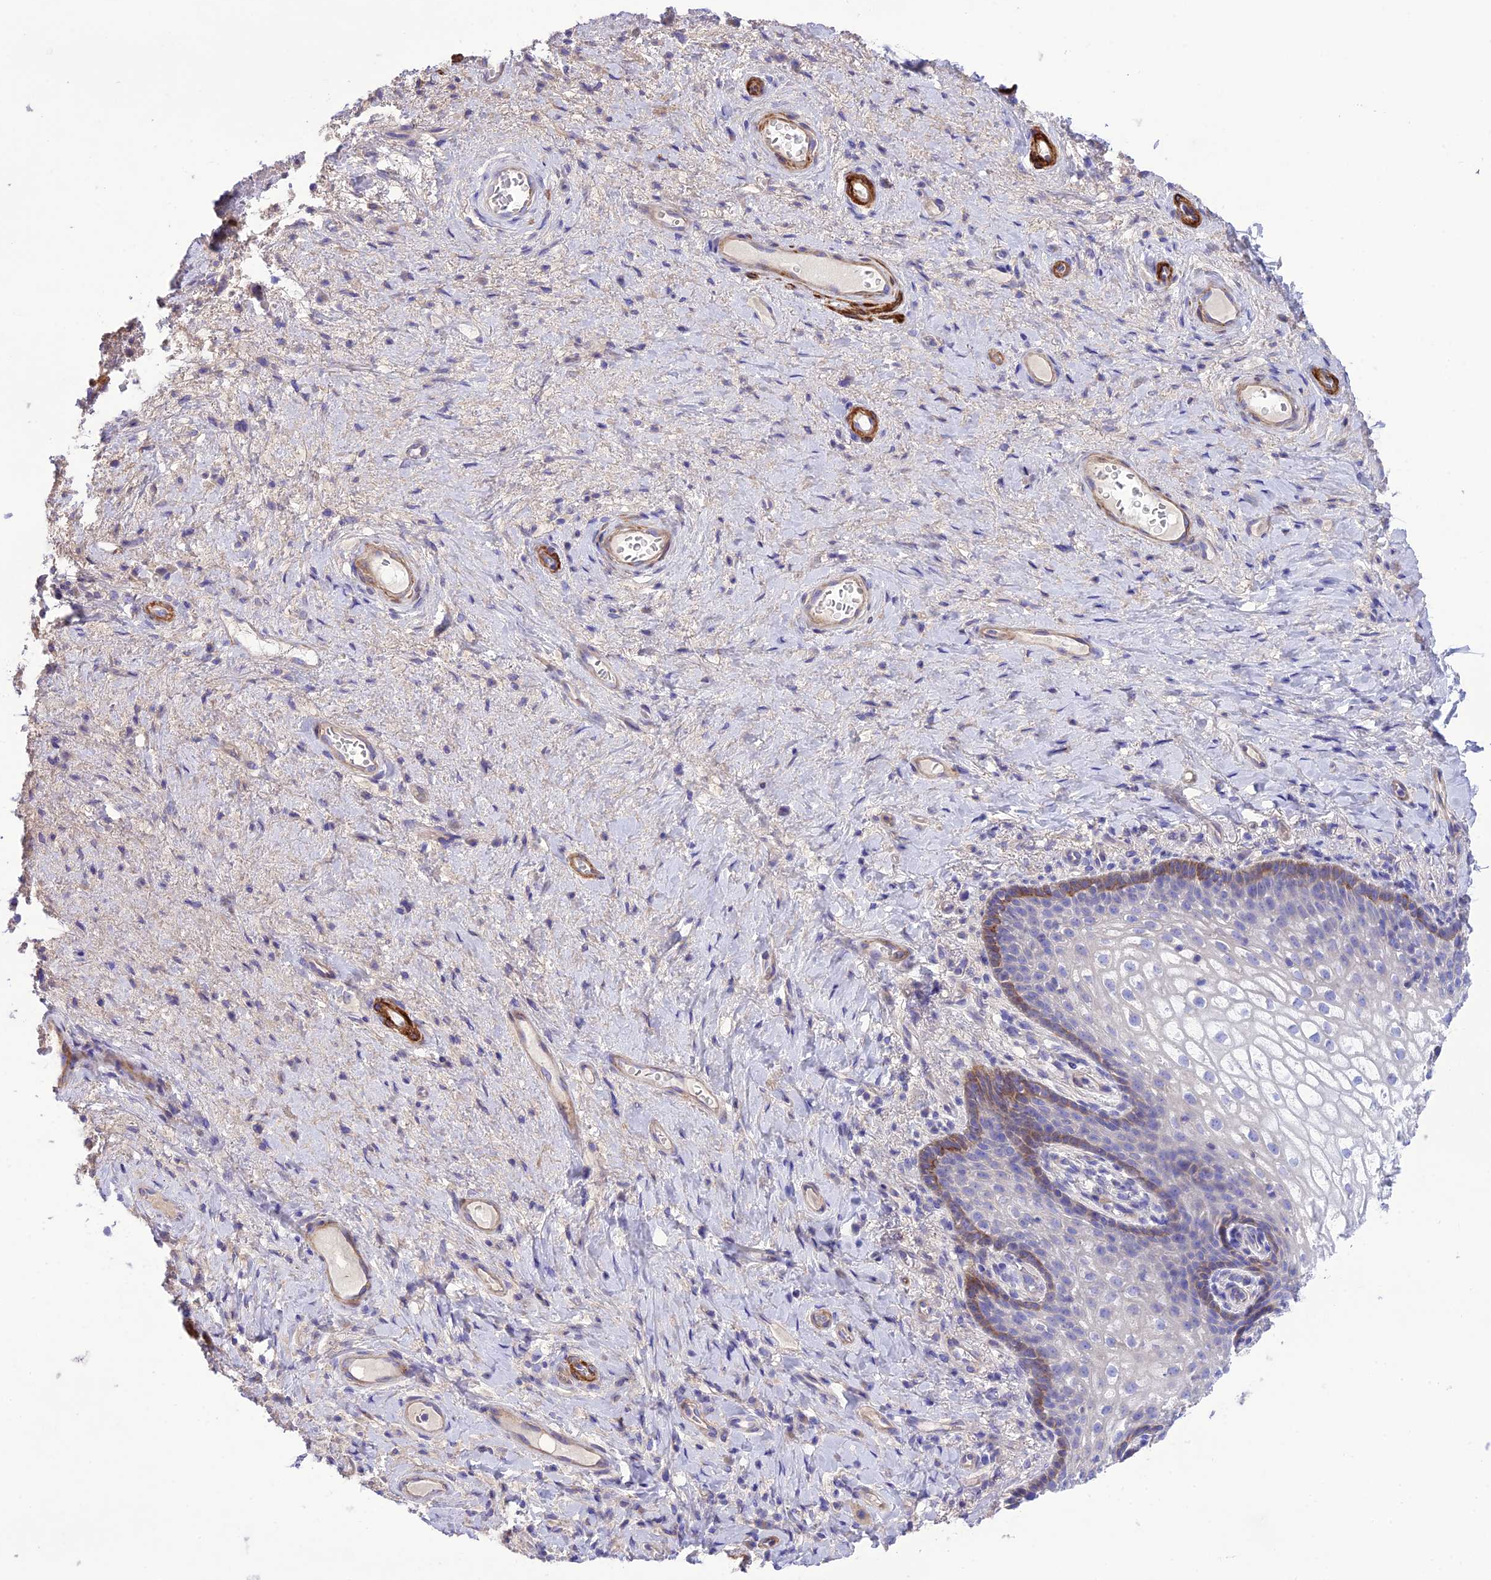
{"staining": {"intensity": "moderate", "quantity": "<25%", "location": "cytoplasmic/membranous"}, "tissue": "vagina", "cell_type": "Squamous epithelial cells", "image_type": "normal", "snomed": [{"axis": "morphology", "description": "Normal tissue, NOS"}, {"axis": "topography", "description": "Vagina"}], "caption": "Squamous epithelial cells display low levels of moderate cytoplasmic/membranous expression in about <25% of cells in unremarkable vagina.", "gene": "FRA10AC1", "patient": {"sex": "female", "age": 60}}